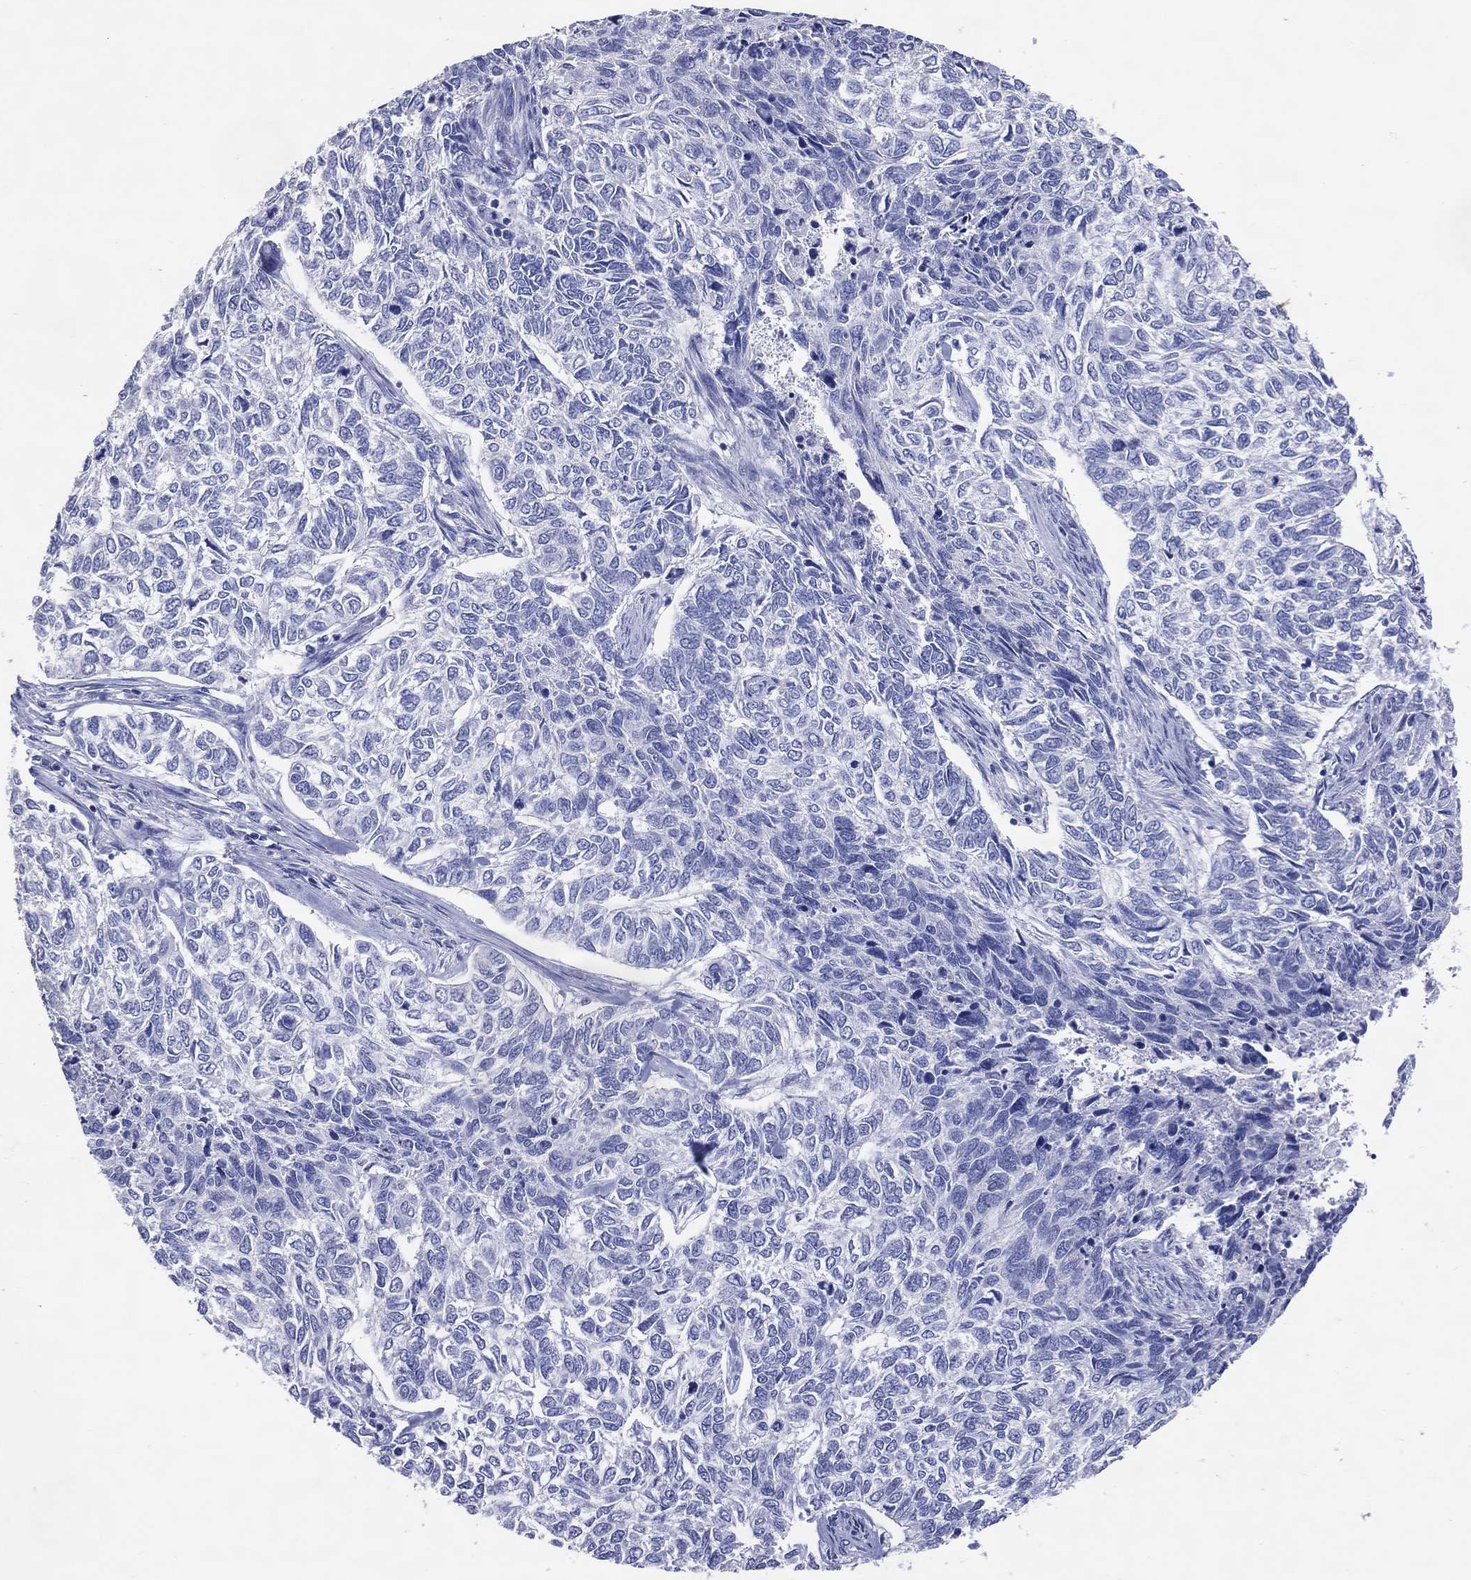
{"staining": {"intensity": "negative", "quantity": "none", "location": "none"}, "tissue": "skin cancer", "cell_type": "Tumor cells", "image_type": "cancer", "snomed": [{"axis": "morphology", "description": "Basal cell carcinoma"}, {"axis": "topography", "description": "Skin"}], "caption": "DAB (3,3'-diaminobenzidine) immunohistochemical staining of skin cancer reveals no significant expression in tumor cells.", "gene": "DNAH6", "patient": {"sex": "female", "age": 65}}